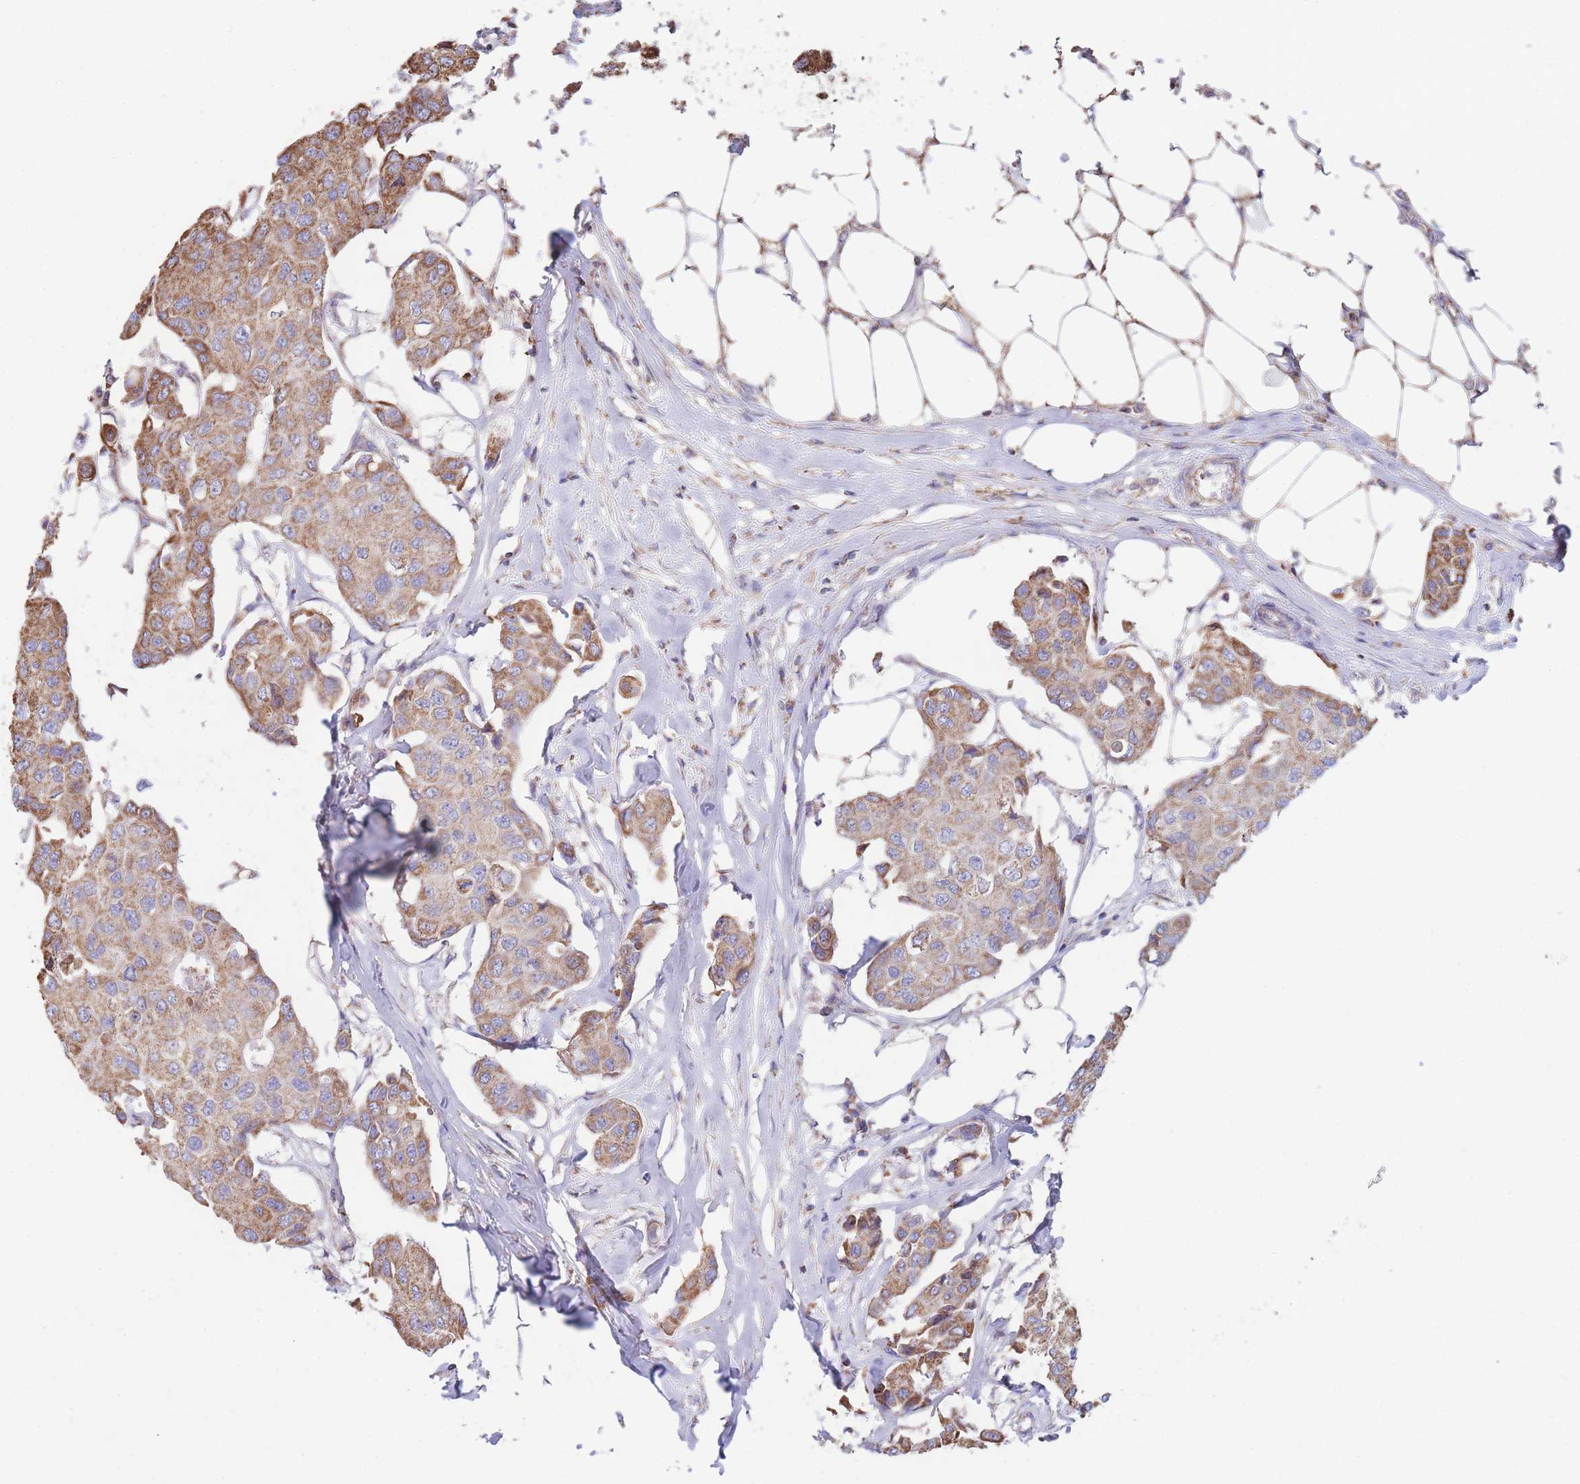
{"staining": {"intensity": "moderate", "quantity": ">75%", "location": "cytoplasmic/membranous"}, "tissue": "breast cancer", "cell_type": "Tumor cells", "image_type": "cancer", "snomed": [{"axis": "morphology", "description": "Duct carcinoma"}, {"axis": "topography", "description": "Breast"}, {"axis": "topography", "description": "Lymph node"}], "caption": "Human invasive ductal carcinoma (breast) stained for a protein (brown) displays moderate cytoplasmic/membranous positive expression in about >75% of tumor cells.", "gene": "FKBP8", "patient": {"sex": "female", "age": 80}}